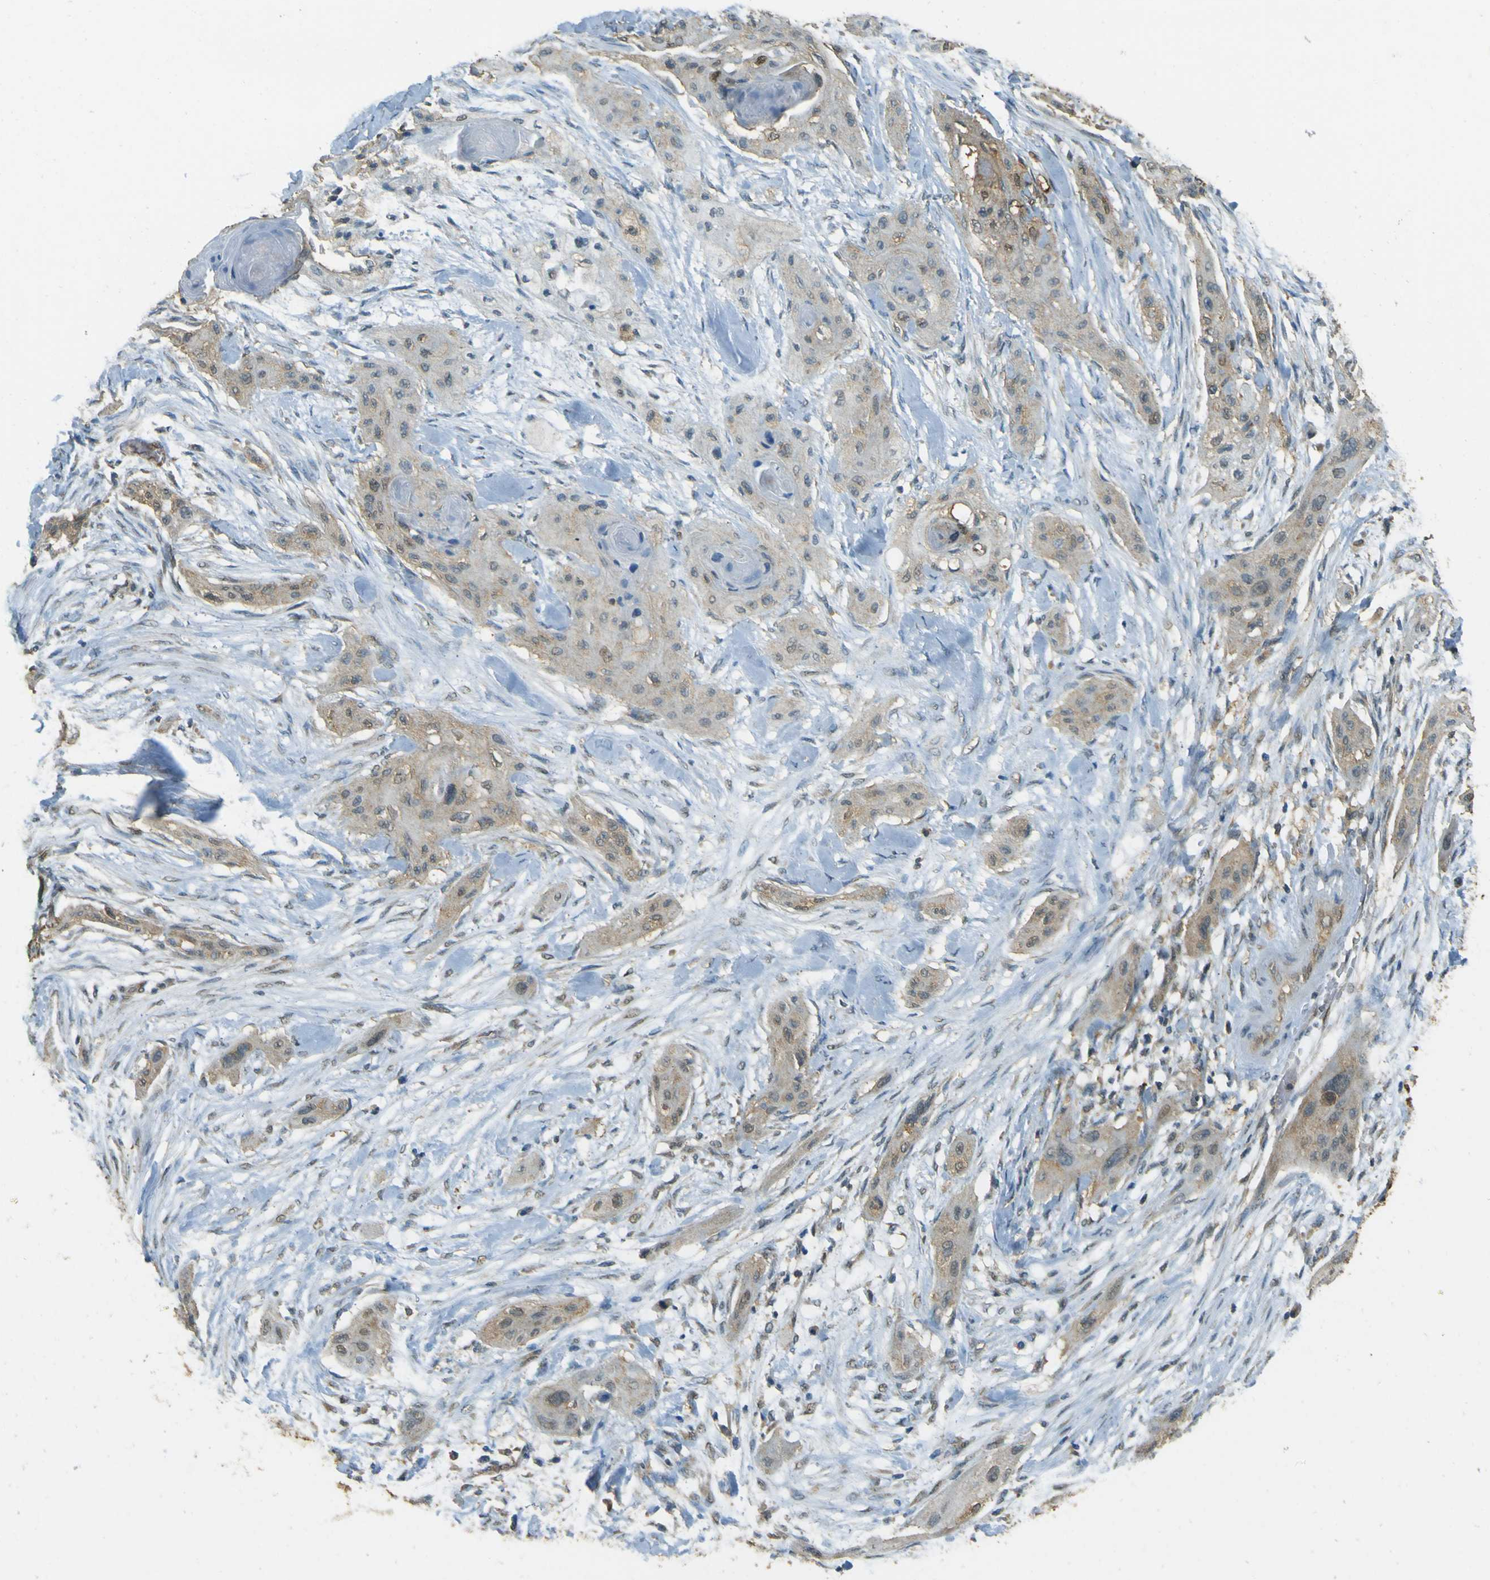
{"staining": {"intensity": "weak", "quantity": "25%-75%", "location": "cytoplasmic/membranous"}, "tissue": "lung cancer", "cell_type": "Tumor cells", "image_type": "cancer", "snomed": [{"axis": "morphology", "description": "Squamous cell carcinoma, NOS"}, {"axis": "topography", "description": "Lung"}], "caption": "An IHC micrograph of tumor tissue is shown. Protein staining in brown shows weak cytoplasmic/membranous positivity in squamous cell carcinoma (lung) within tumor cells.", "gene": "GOLGA1", "patient": {"sex": "female", "age": 47}}